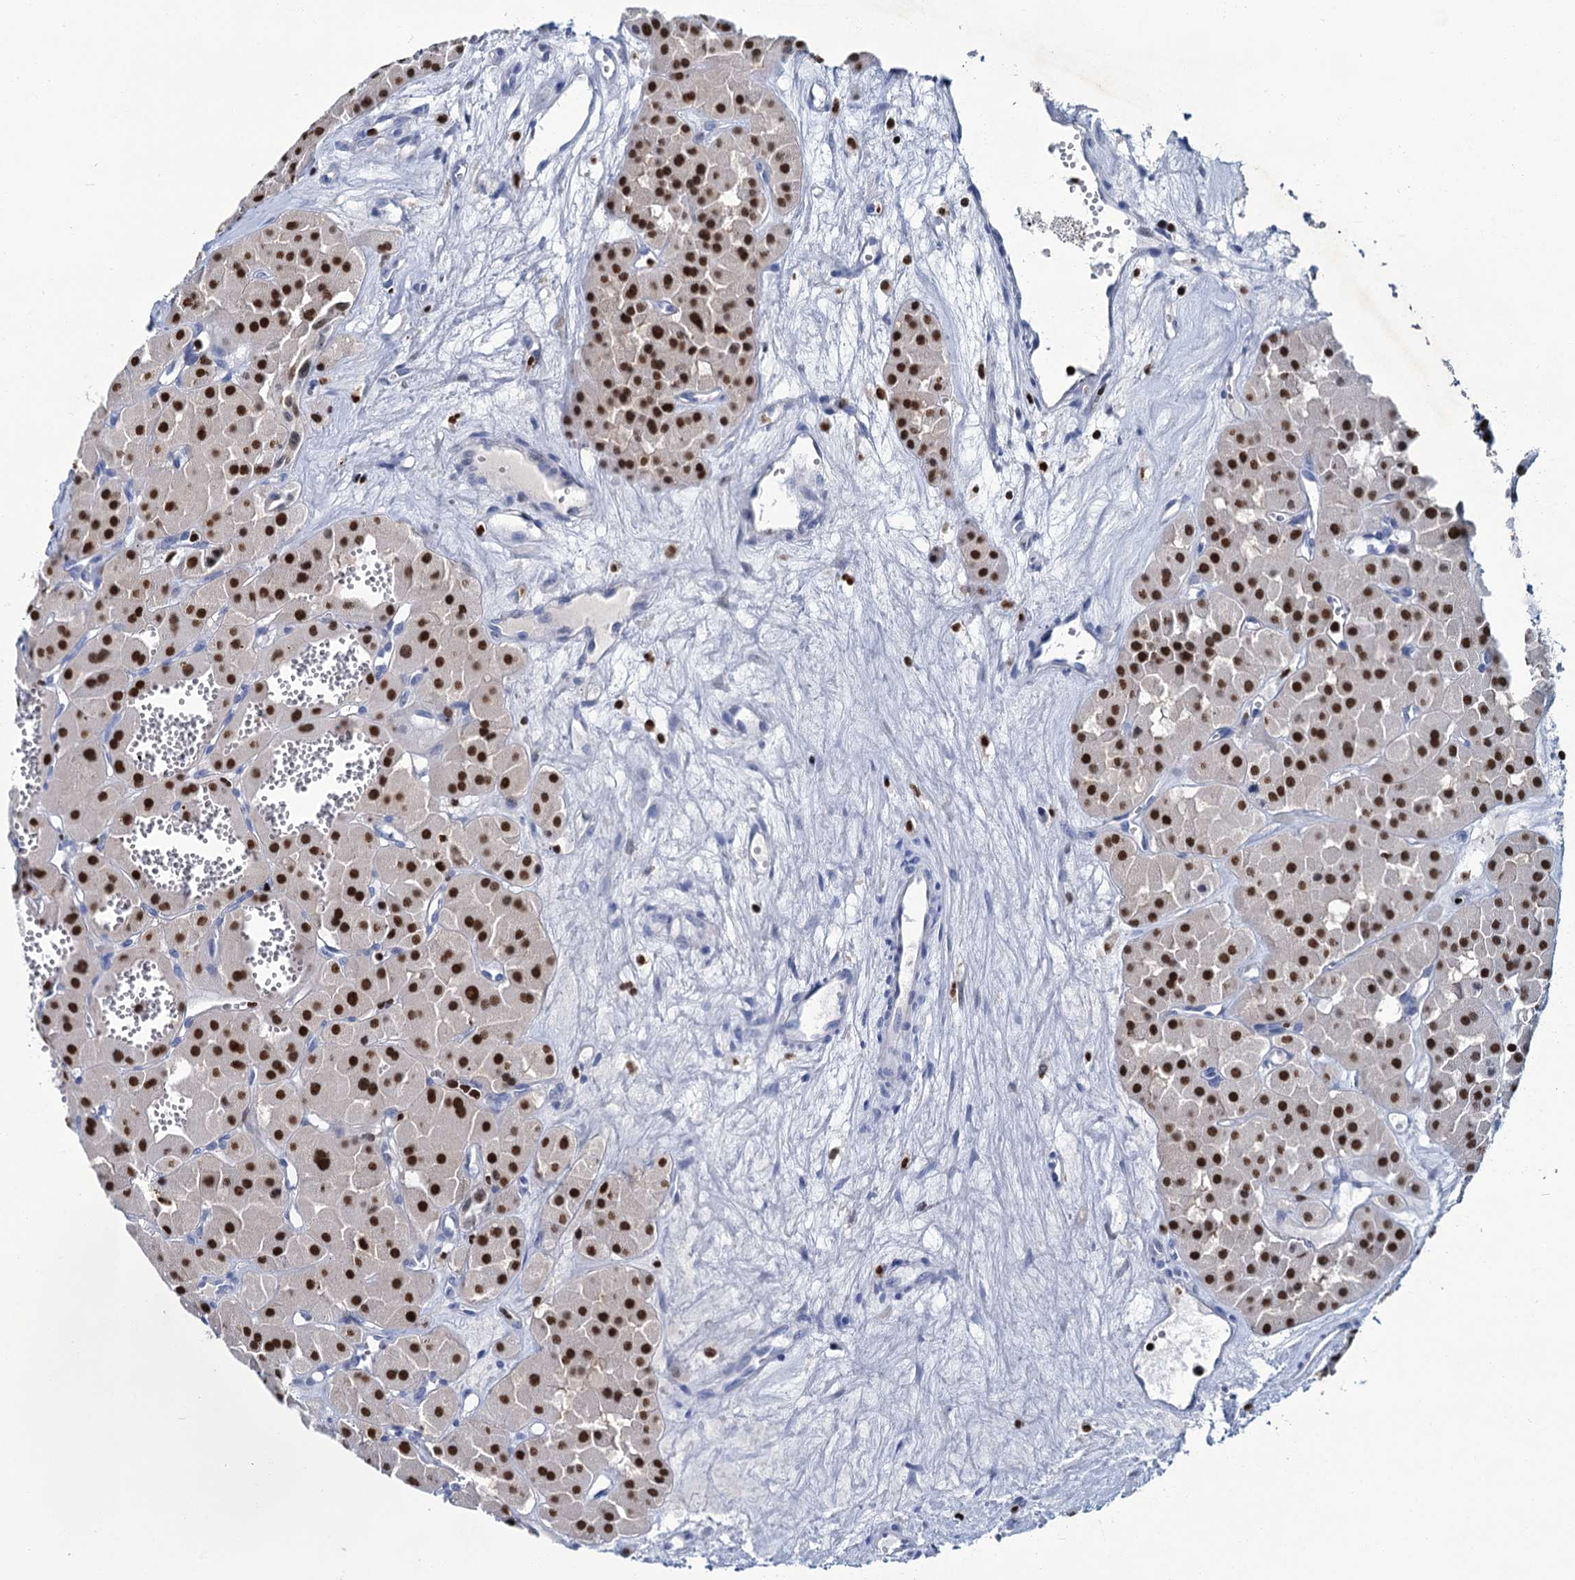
{"staining": {"intensity": "strong", "quantity": ">75%", "location": "nuclear"}, "tissue": "renal cancer", "cell_type": "Tumor cells", "image_type": "cancer", "snomed": [{"axis": "morphology", "description": "Carcinoma, NOS"}, {"axis": "topography", "description": "Kidney"}], "caption": "This histopathology image displays immunohistochemistry (IHC) staining of human renal carcinoma, with high strong nuclear expression in approximately >75% of tumor cells.", "gene": "CELF2", "patient": {"sex": "female", "age": 75}}